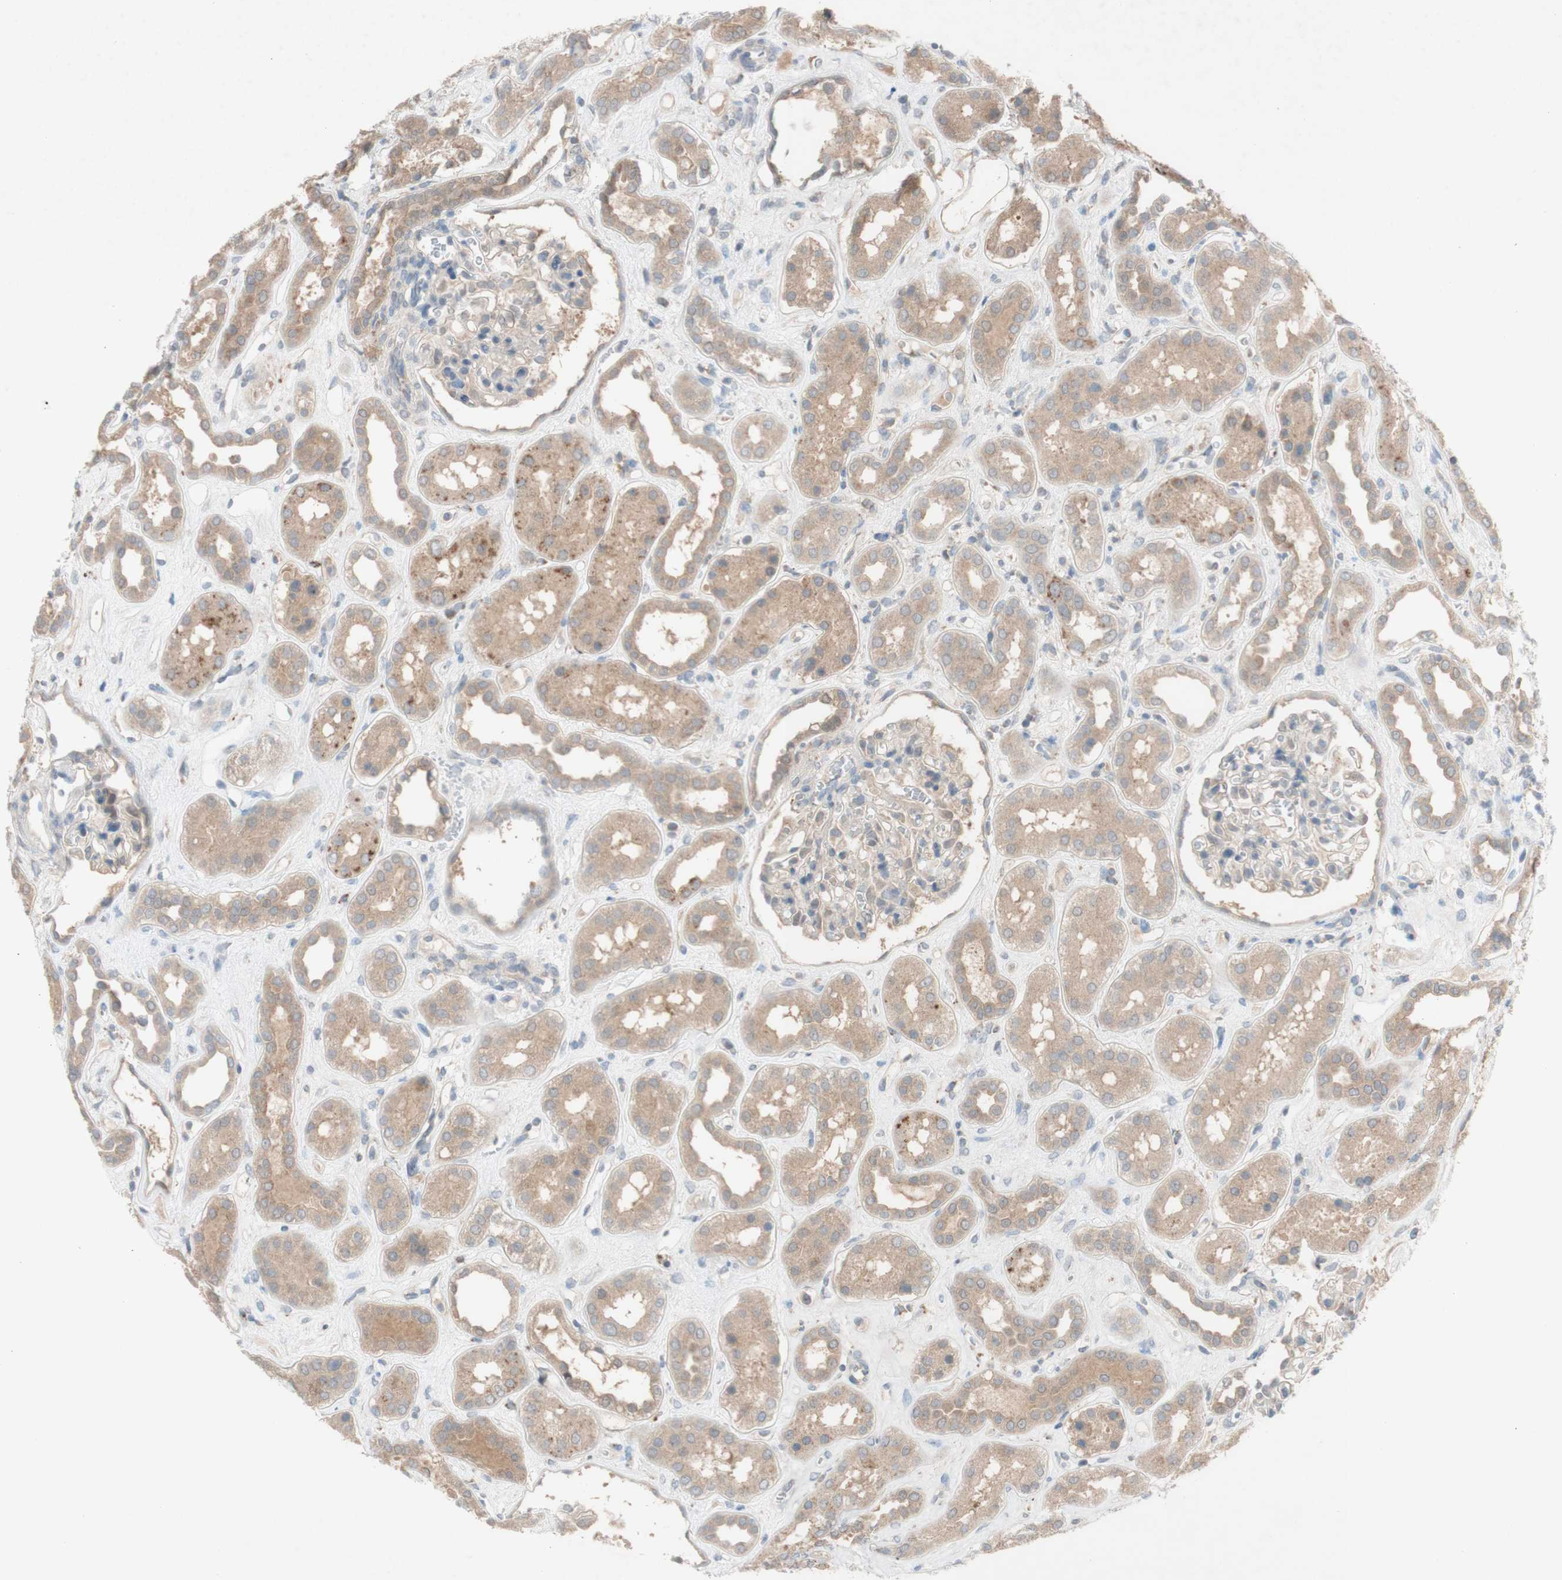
{"staining": {"intensity": "weak", "quantity": "25%-75%", "location": "cytoplasmic/membranous"}, "tissue": "kidney", "cell_type": "Cells in glomeruli", "image_type": "normal", "snomed": [{"axis": "morphology", "description": "Normal tissue, NOS"}, {"axis": "topography", "description": "Kidney"}], "caption": "Cells in glomeruli demonstrate low levels of weak cytoplasmic/membranous expression in about 25%-75% of cells in unremarkable kidney. (DAB (3,3'-diaminobenzidine) = brown stain, brightfield microscopy at high magnification).", "gene": "PEX2", "patient": {"sex": "male", "age": 59}}